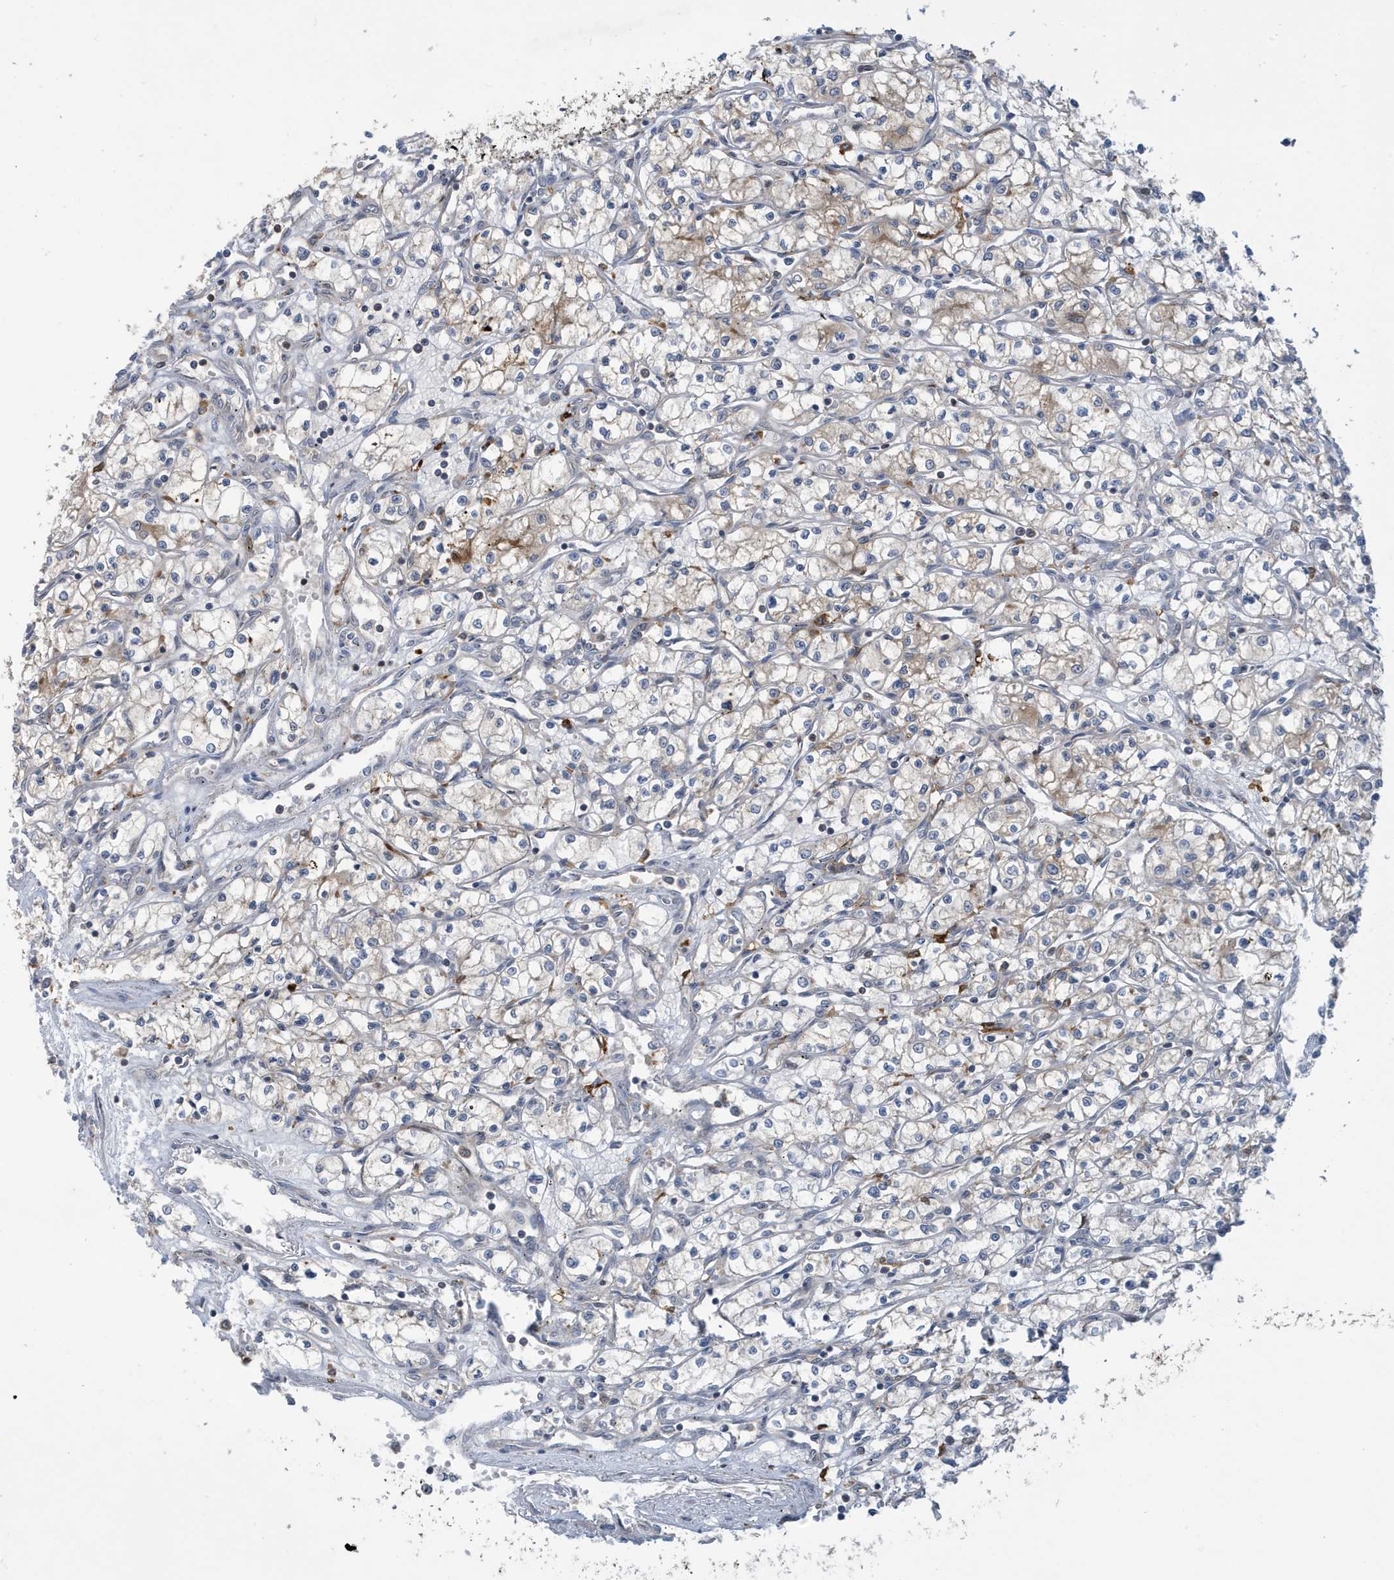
{"staining": {"intensity": "weak", "quantity": "25%-75%", "location": "cytoplasmic/membranous"}, "tissue": "renal cancer", "cell_type": "Tumor cells", "image_type": "cancer", "snomed": [{"axis": "morphology", "description": "Adenocarcinoma, NOS"}, {"axis": "topography", "description": "Kidney"}], "caption": "Protein expression analysis of human adenocarcinoma (renal) reveals weak cytoplasmic/membranous staining in approximately 25%-75% of tumor cells.", "gene": "NSUN3", "patient": {"sex": "male", "age": 59}}